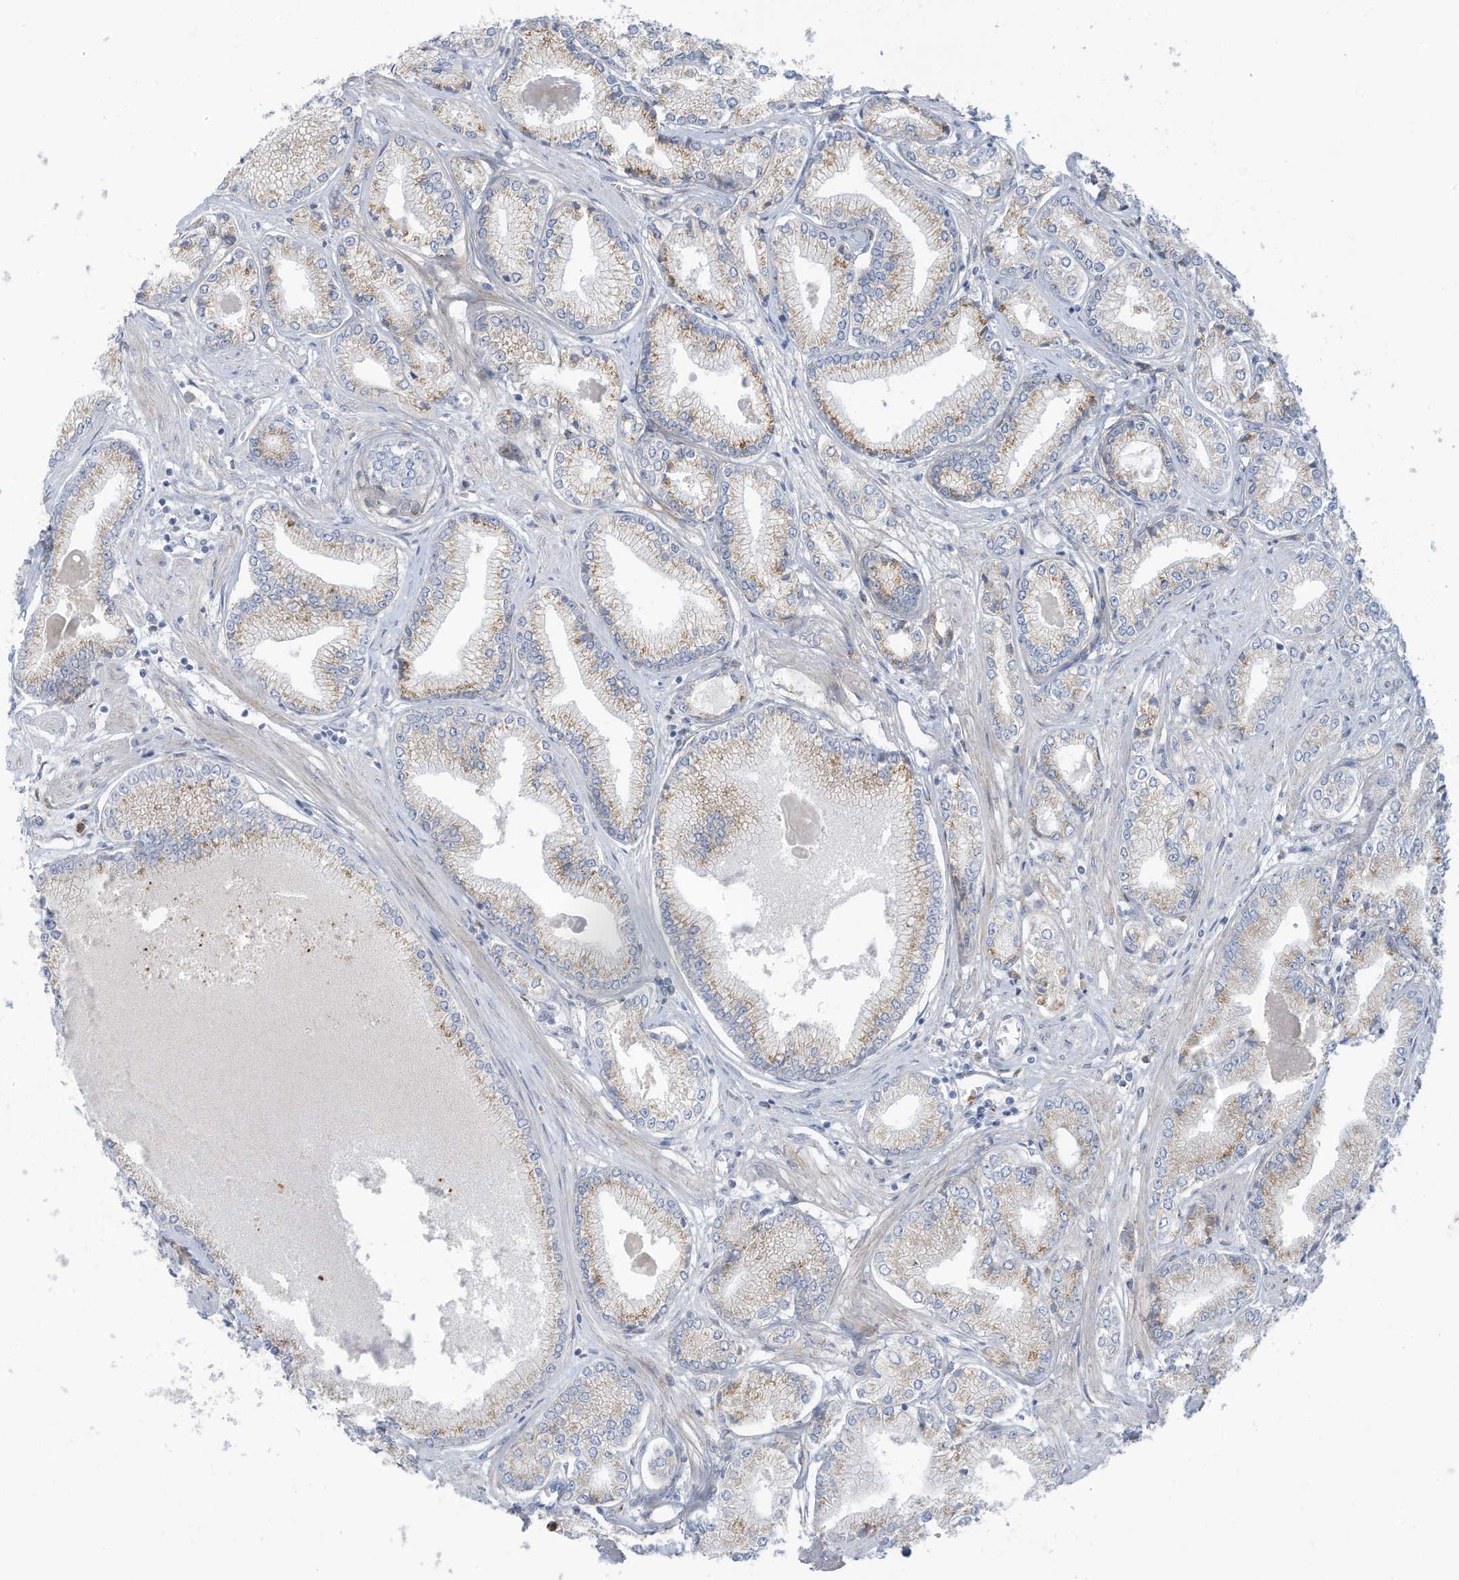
{"staining": {"intensity": "moderate", "quantity": "<25%", "location": "cytoplasmic/membranous"}, "tissue": "prostate cancer", "cell_type": "Tumor cells", "image_type": "cancer", "snomed": [{"axis": "morphology", "description": "Adenocarcinoma, Low grade"}, {"axis": "topography", "description": "Prostate"}], "caption": "The immunohistochemical stain highlights moderate cytoplasmic/membranous expression in tumor cells of prostate adenocarcinoma (low-grade) tissue.", "gene": "TRMT2B", "patient": {"sex": "male", "age": 60}}